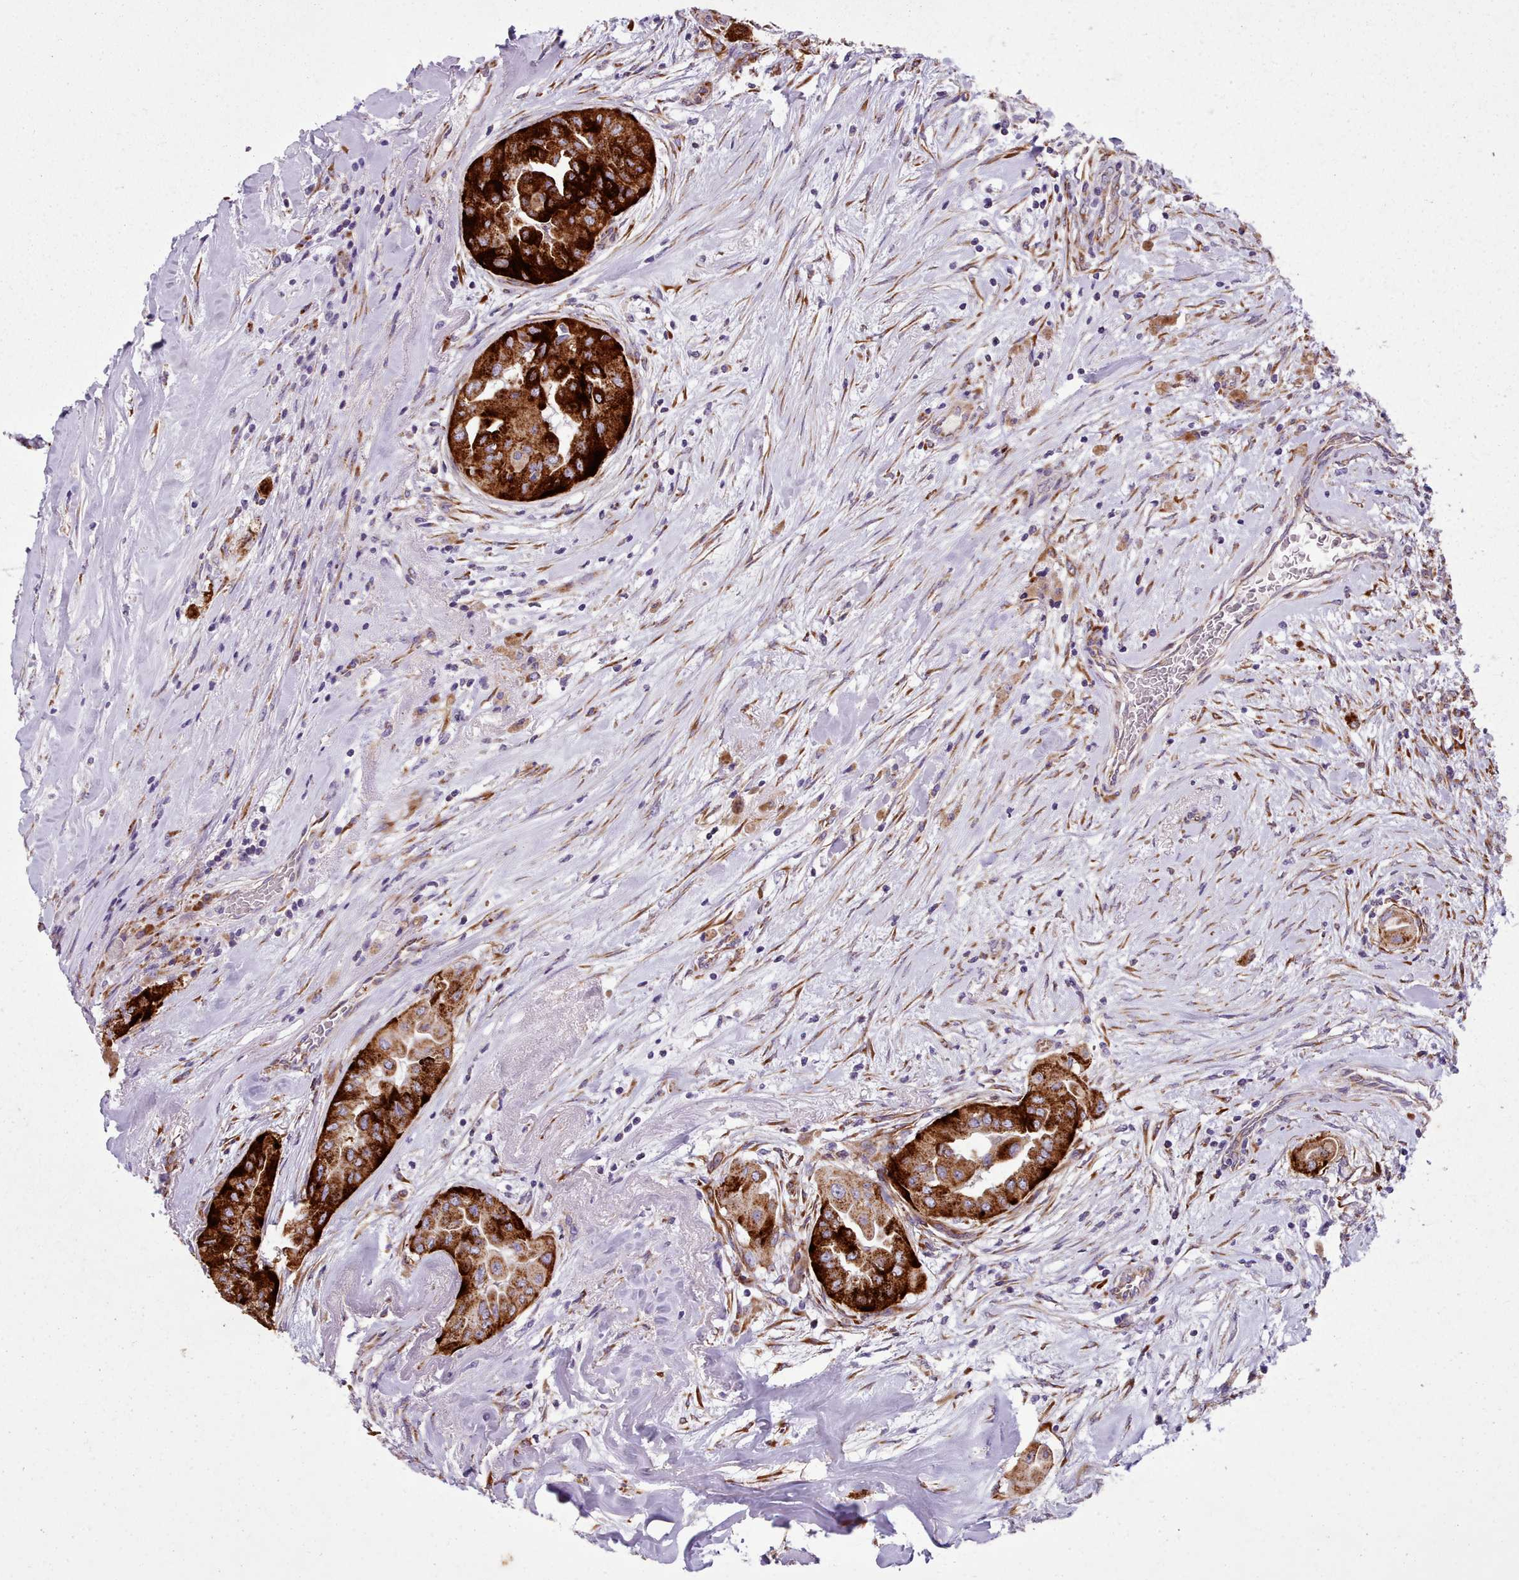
{"staining": {"intensity": "strong", "quantity": ">75%", "location": "cytoplasmic/membranous"}, "tissue": "thyroid cancer", "cell_type": "Tumor cells", "image_type": "cancer", "snomed": [{"axis": "morphology", "description": "Papillary adenocarcinoma, NOS"}, {"axis": "topography", "description": "Thyroid gland"}], "caption": "Protein staining demonstrates strong cytoplasmic/membranous expression in about >75% of tumor cells in thyroid cancer (papillary adenocarcinoma).", "gene": "FKBP10", "patient": {"sex": "female", "age": 59}}